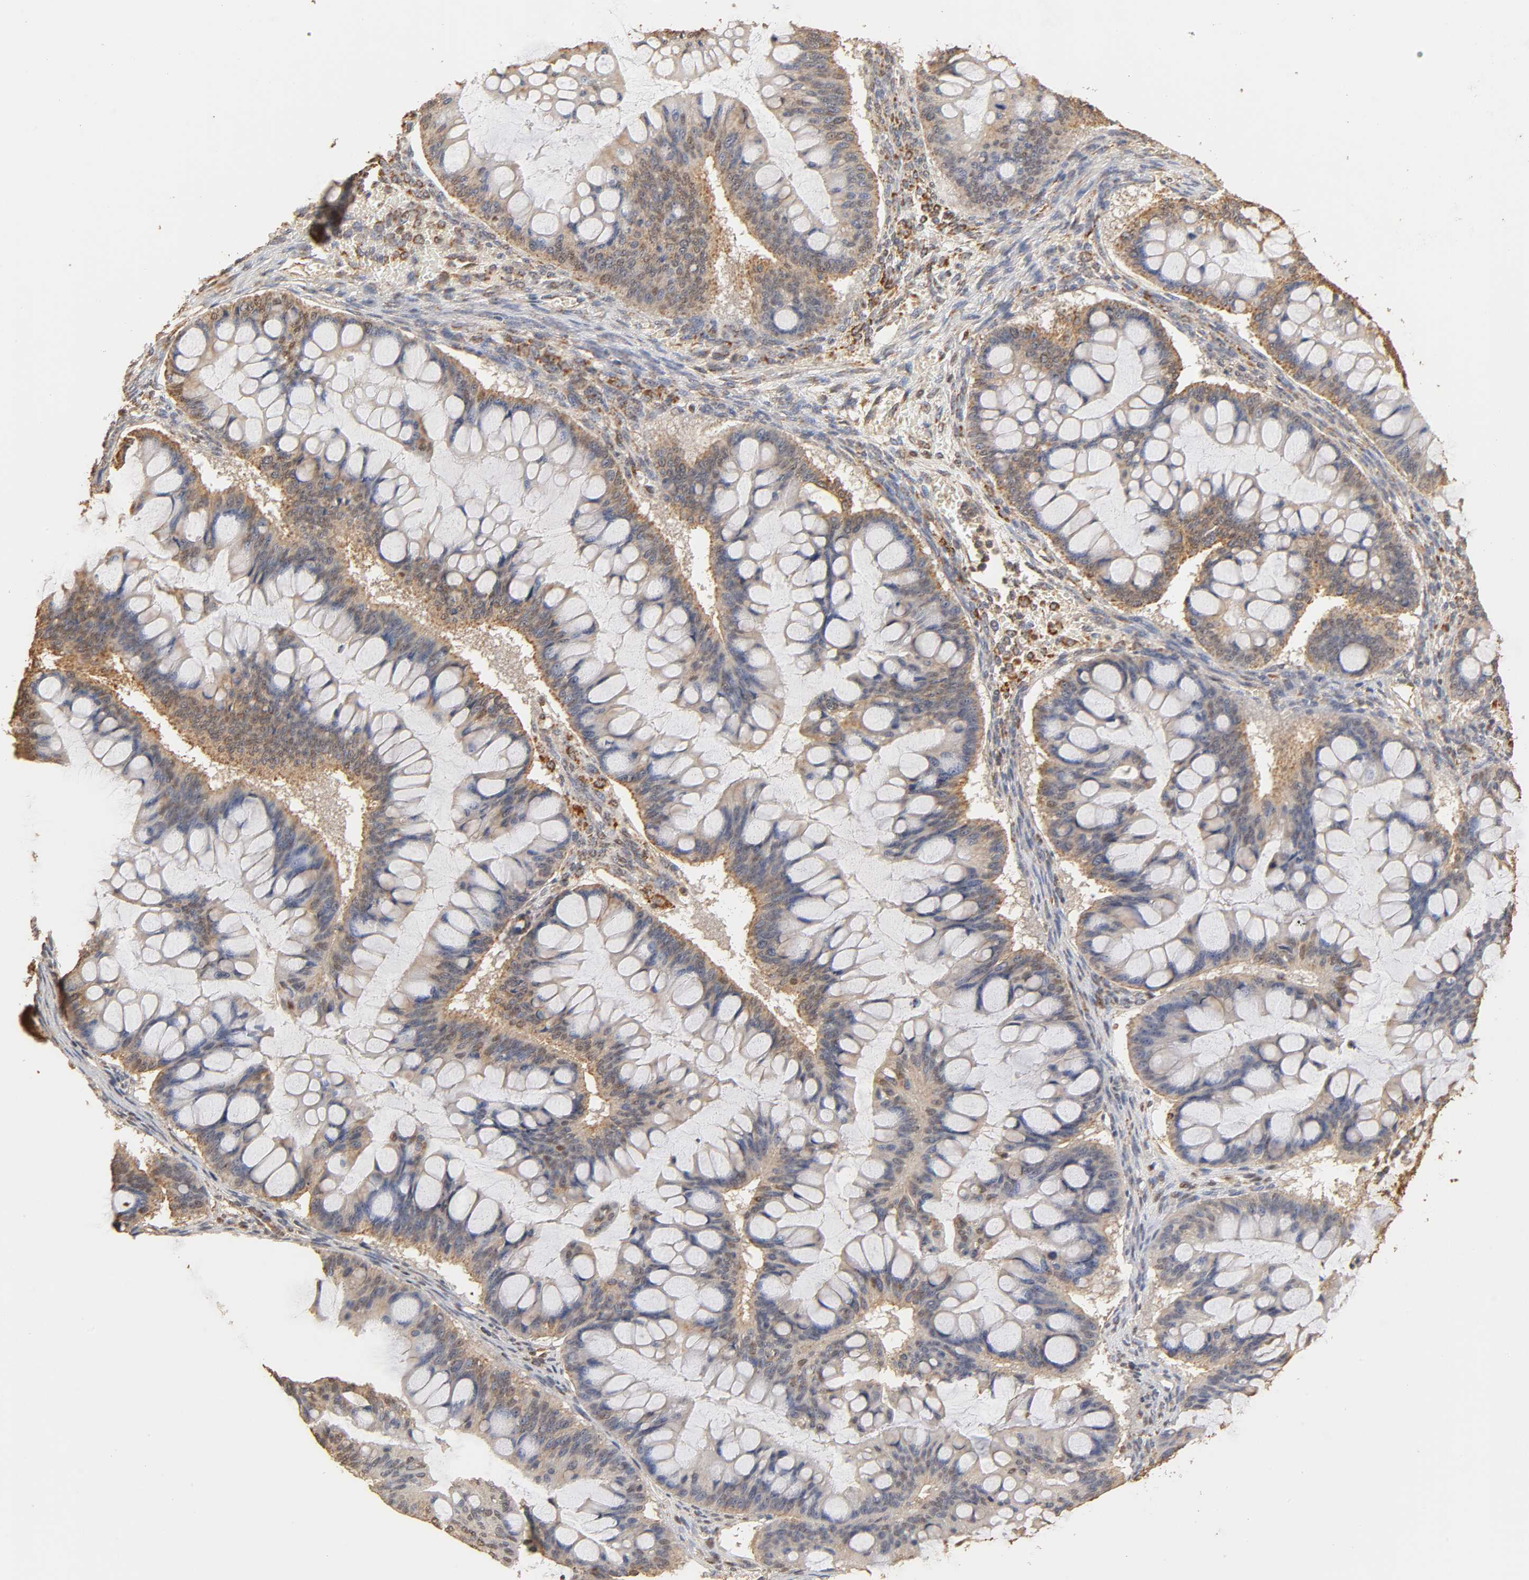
{"staining": {"intensity": "moderate", "quantity": "25%-75%", "location": "cytoplasmic/membranous"}, "tissue": "ovarian cancer", "cell_type": "Tumor cells", "image_type": "cancer", "snomed": [{"axis": "morphology", "description": "Cystadenocarcinoma, mucinous, NOS"}, {"axis": "topography", "description": "Ovary"}], "caption": "Ovarian cancer (mucinous cystadenocarcinoma) stained for a protein exhibits moderate cytoplasmic/membranous positivity in tumor cells.", "gene": "PKN1", "patient": {"sex": "female", "age": 73}}